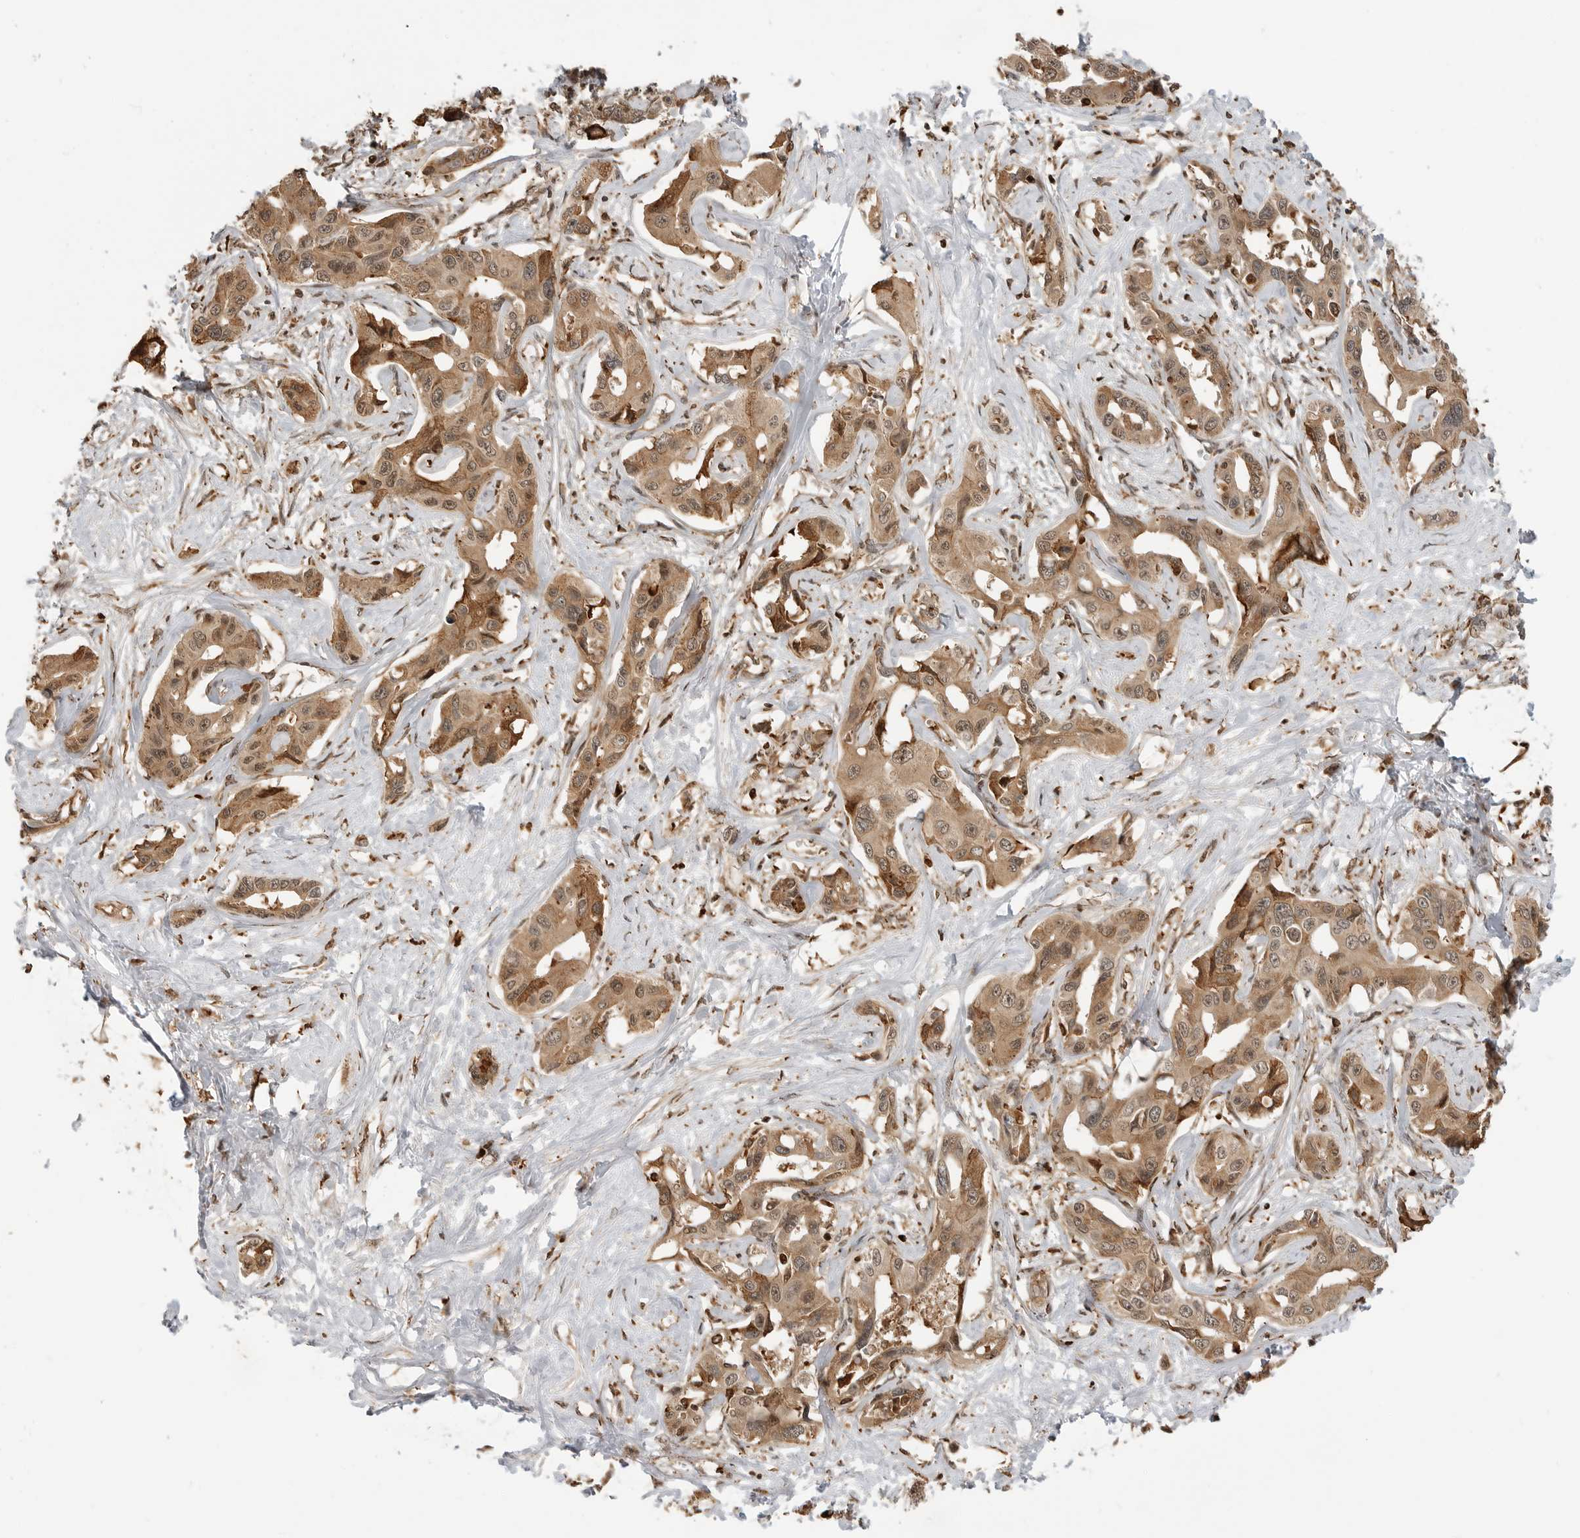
{"staining": {"intensity": "moderate", "quantity": ">75%", "location": "cytoplasmic/membranous,nuclear"}, "tissue": "liver cancer", "cell_type": "Tumor cells", "image_type": "cancer", "snomed": [{"axis": "morphology", "description": "Cholangiocarcinoma"}, {"axis": "topography", "description": "Liver"}], "caption": "Liver cholangiocarcinoma tissue demonstrates moderate cytoplasmic/membranous and nuclear staining in approximately >75% of tumor cells, visualized by immunohistochemistry. Using DAB (brown) and hematoxylin (blue) stains, captured at high magnification using brightfield microscopy.", "gene": "BMP2K", "patient": {"sex": "male", "age": 59}}